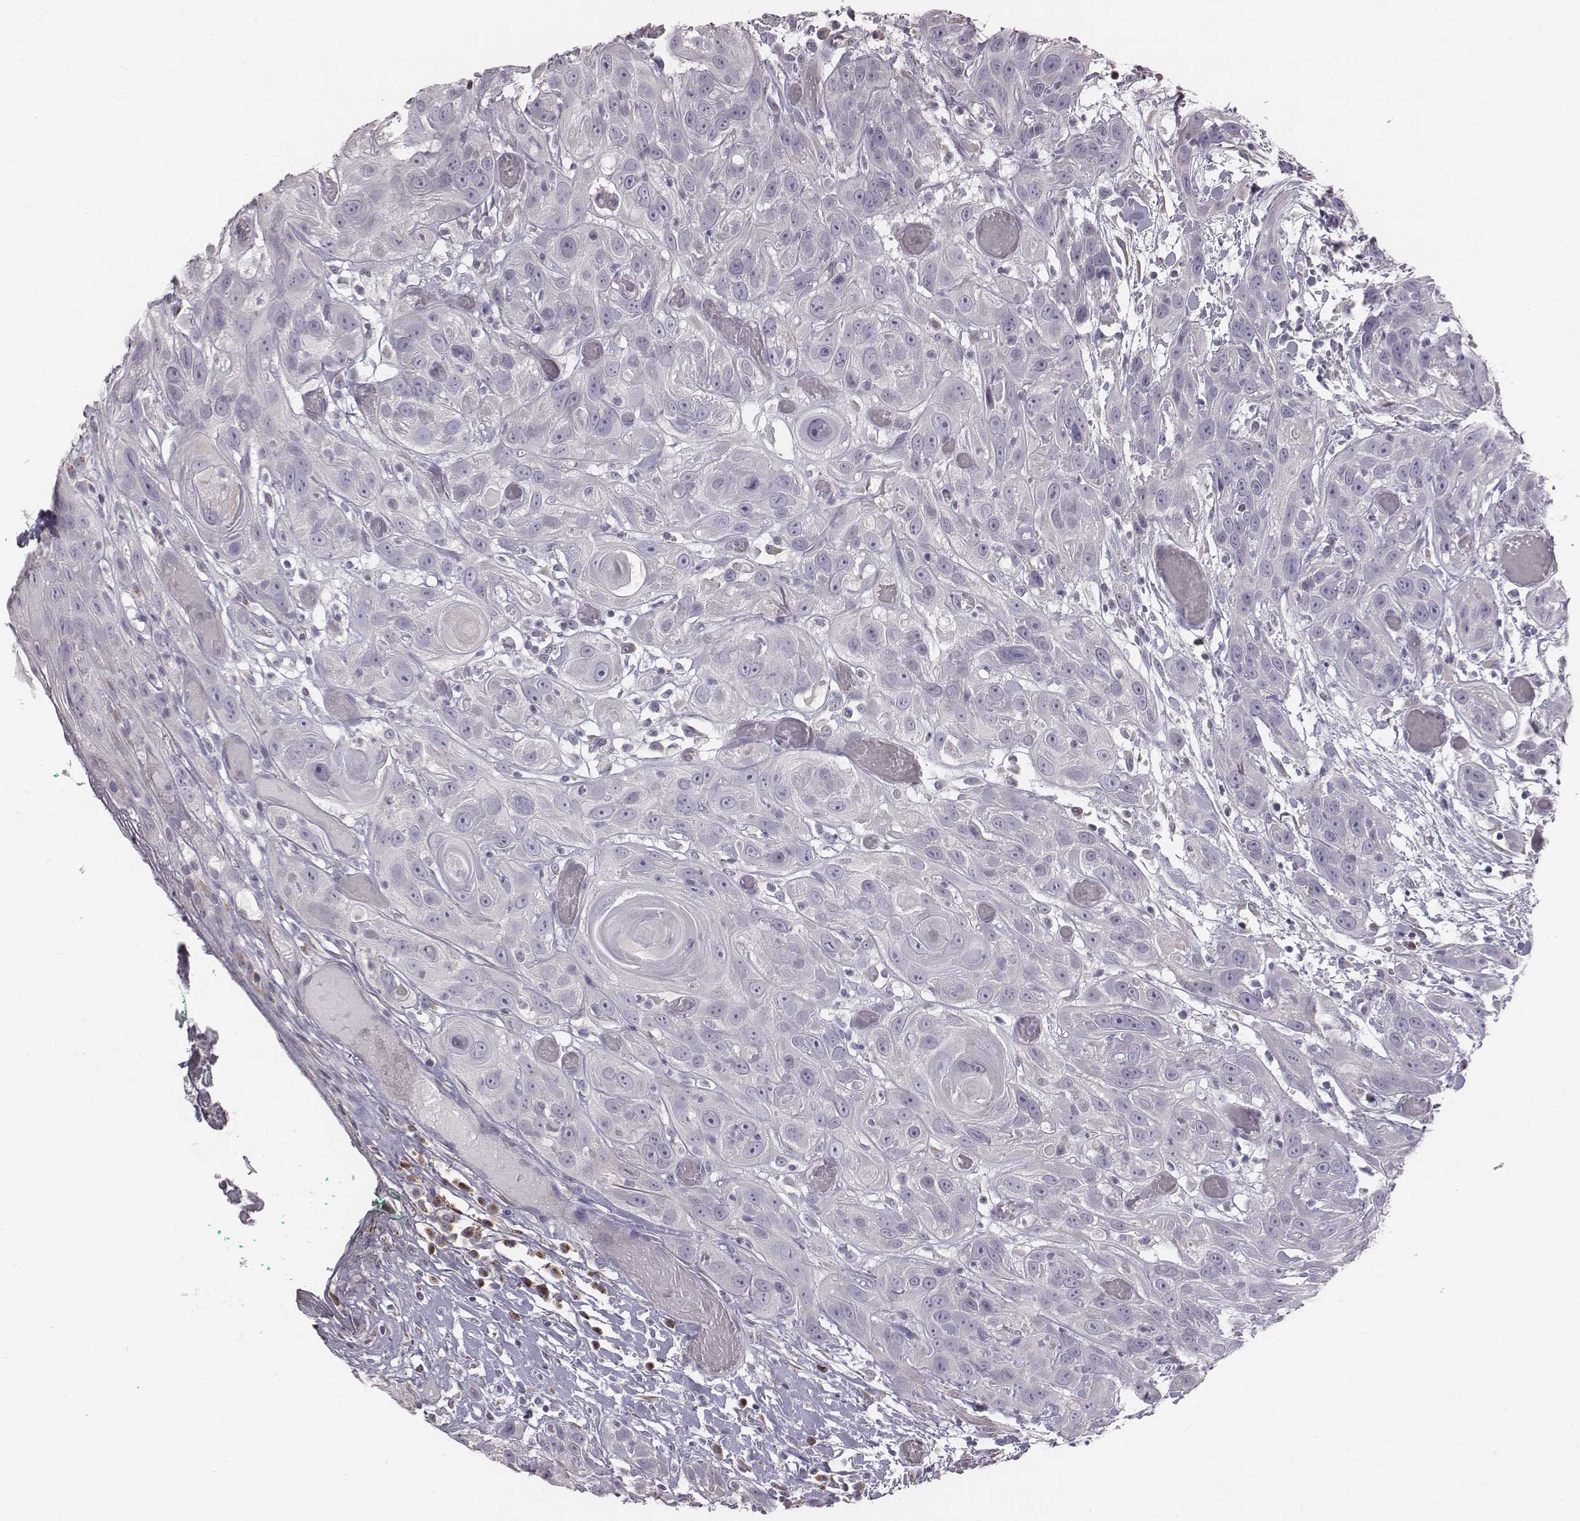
{"staining": {"intensity": "negative", "quantity": "none", "location": "none"}, "tissue": "head and neck cancer", "cell_type": "Tumor cells", "image_type": "cancer", "snomed": [{"axis": "morphology", "description": "Normal tissue, NOS"}, {"axis": "morphology", "description": "Squamous cell carcinoma, NOS"}, {"axis": "topography", "description": "Oral tissue"}, {"axis": "topography", "description": "Salivary gland"}, {"axis": "topography", "description": "Head-Neck"}], "caption": "Micrograph shows no significant protein expression in tumor cells of head and neck cancer.", "gene": "C6orf58", "patient": {"sex": "female", "age": 62}}